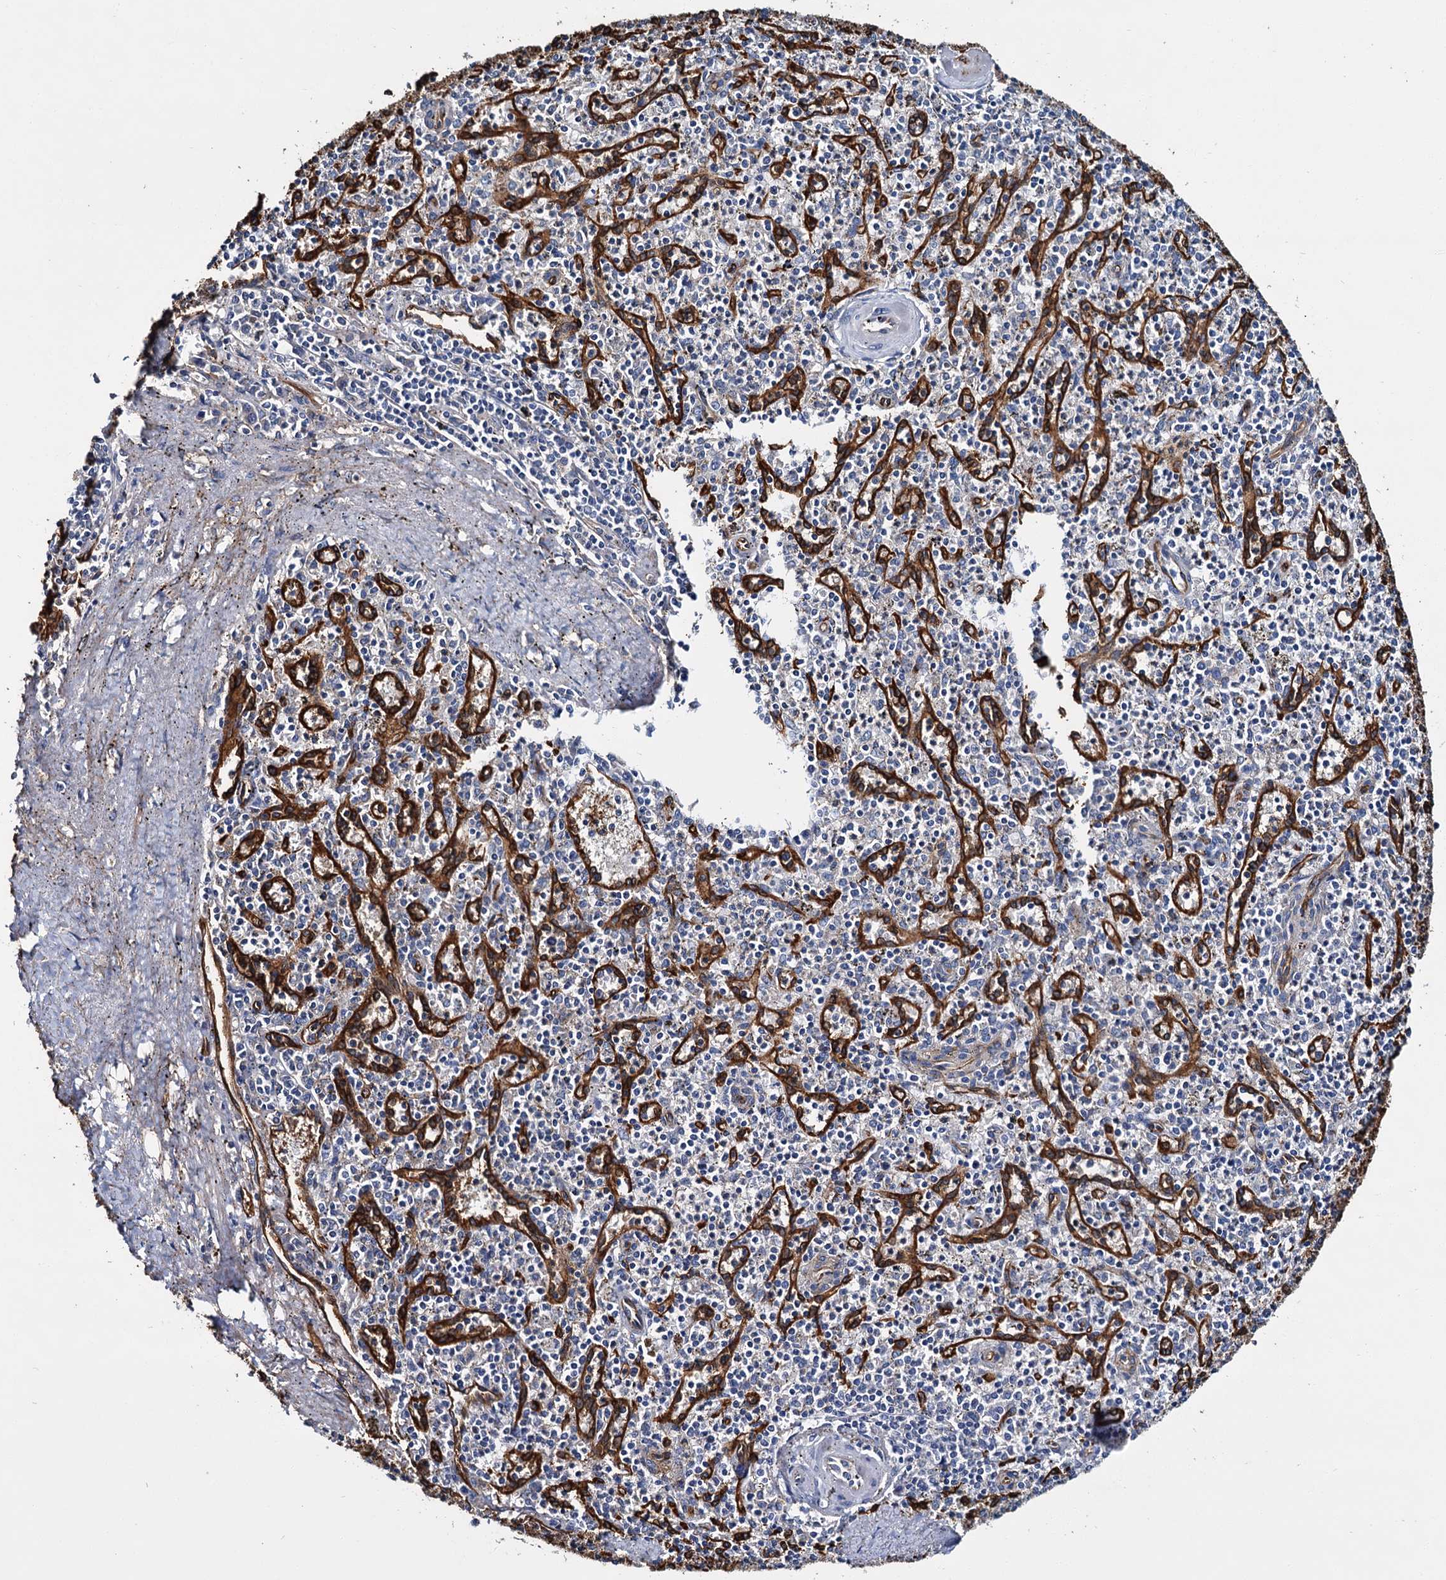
{"staining": {"intensity": "negative", "quantity": "none", "location": "none"}, "tissue": "spleen", "cell_type": "Cells in red pulp", "image_type": "normal", "snomed": [{"axis": "morphology", "description": "Normal tissue, NOS"}, {"axis": "topography", "description": "Spleen"}], "caption": "Immunohistochemistry (IHC) histopathology image of benign spleen stained for a protein (brown), which demonstrates no expression in cells in red pulp.", "gene": "CACNA1C", "patient": {"sex": "male", "age": 72}}